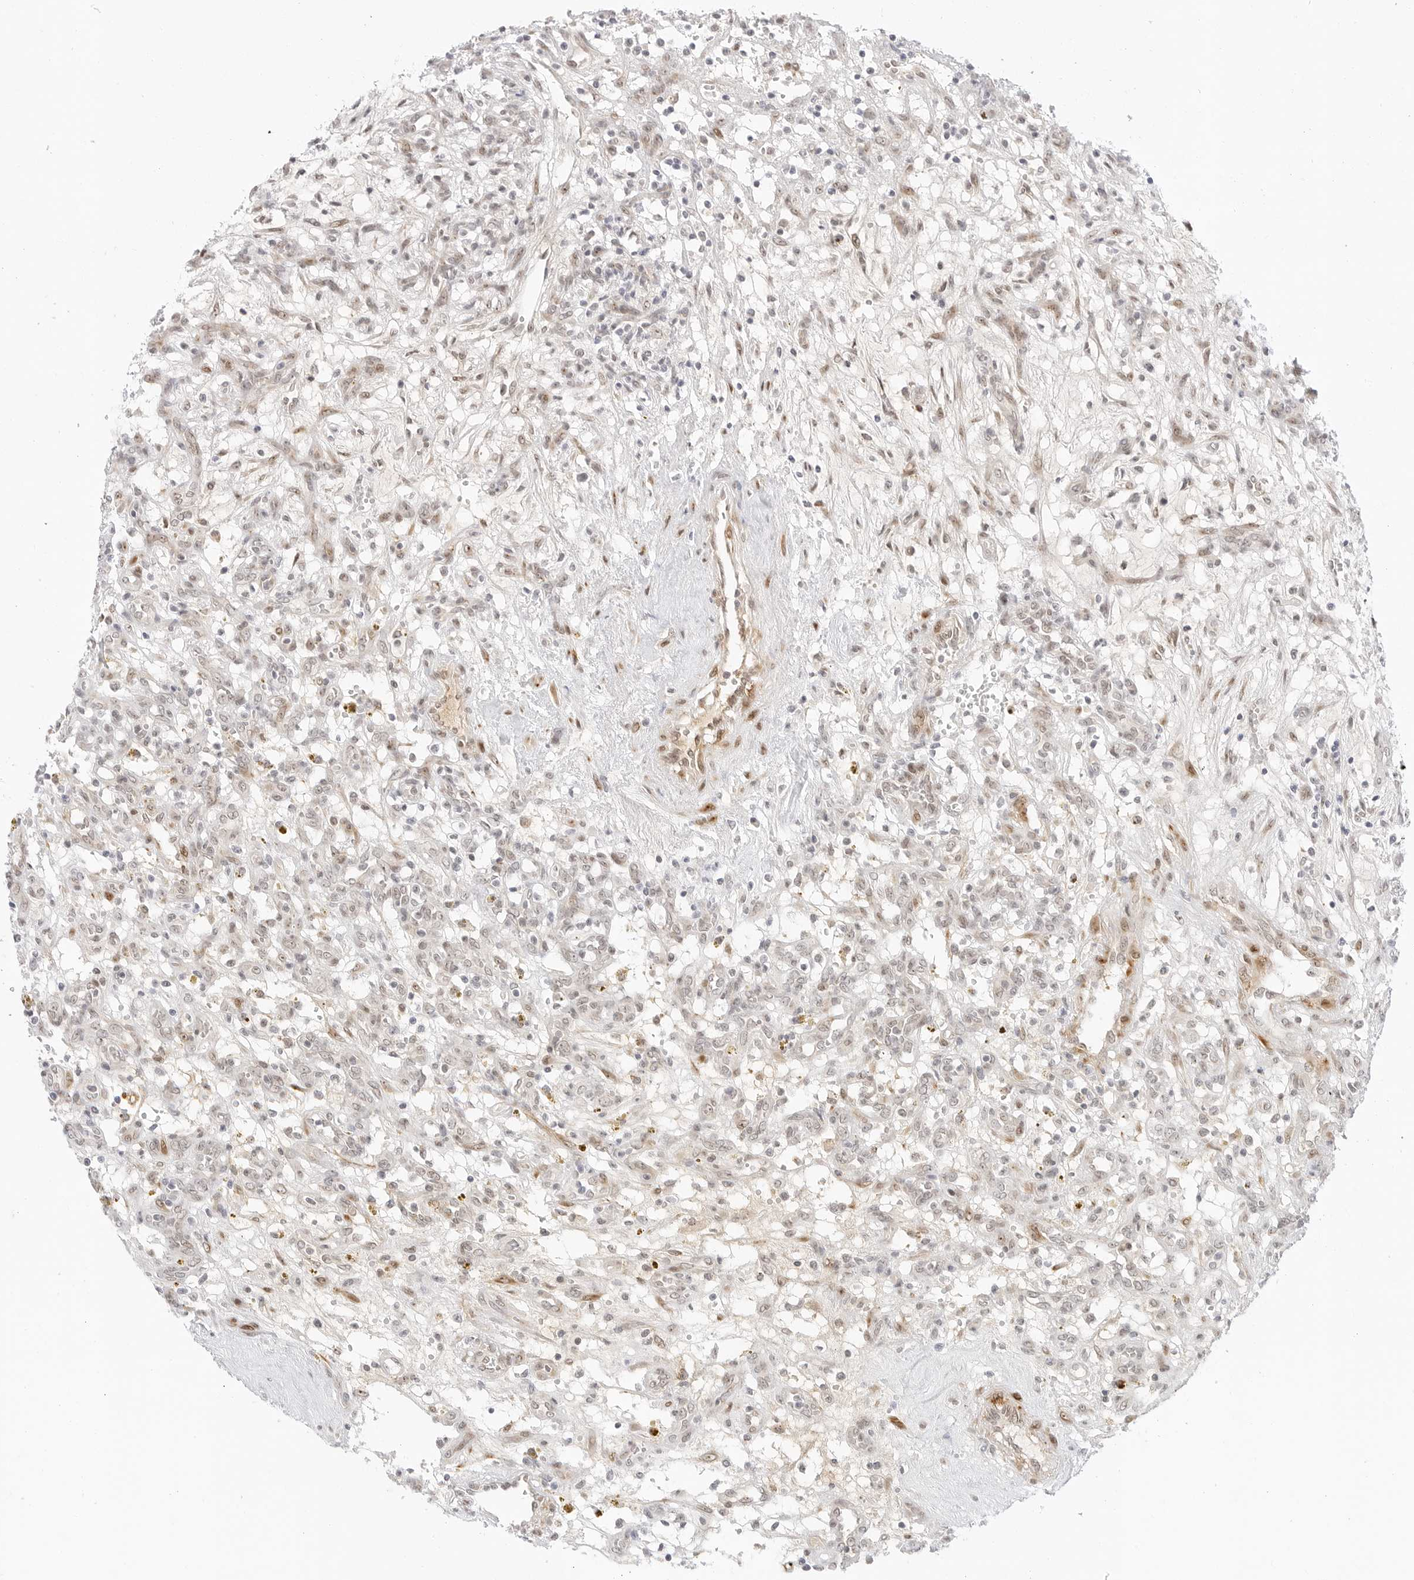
{"staining": {"intensity": "negative", "quantity": "none", "location": "none"}, "tissue": "renal cancer", "cell_type": "Tumor cells", "image_type": "cancer", "snomed": [{"axis": "morphology", "description": "Adenocarcinoma, NOS"}, {"axis": "topography", "description": "Kidney"}], "caption": "An IHC histopathology image of renal adenocarcinoma is shown. There is no staining in tumor cells of renal adenocarcinoma.", "gene": "HIPK3", "patient": {"sex": "female", "age": 57}}